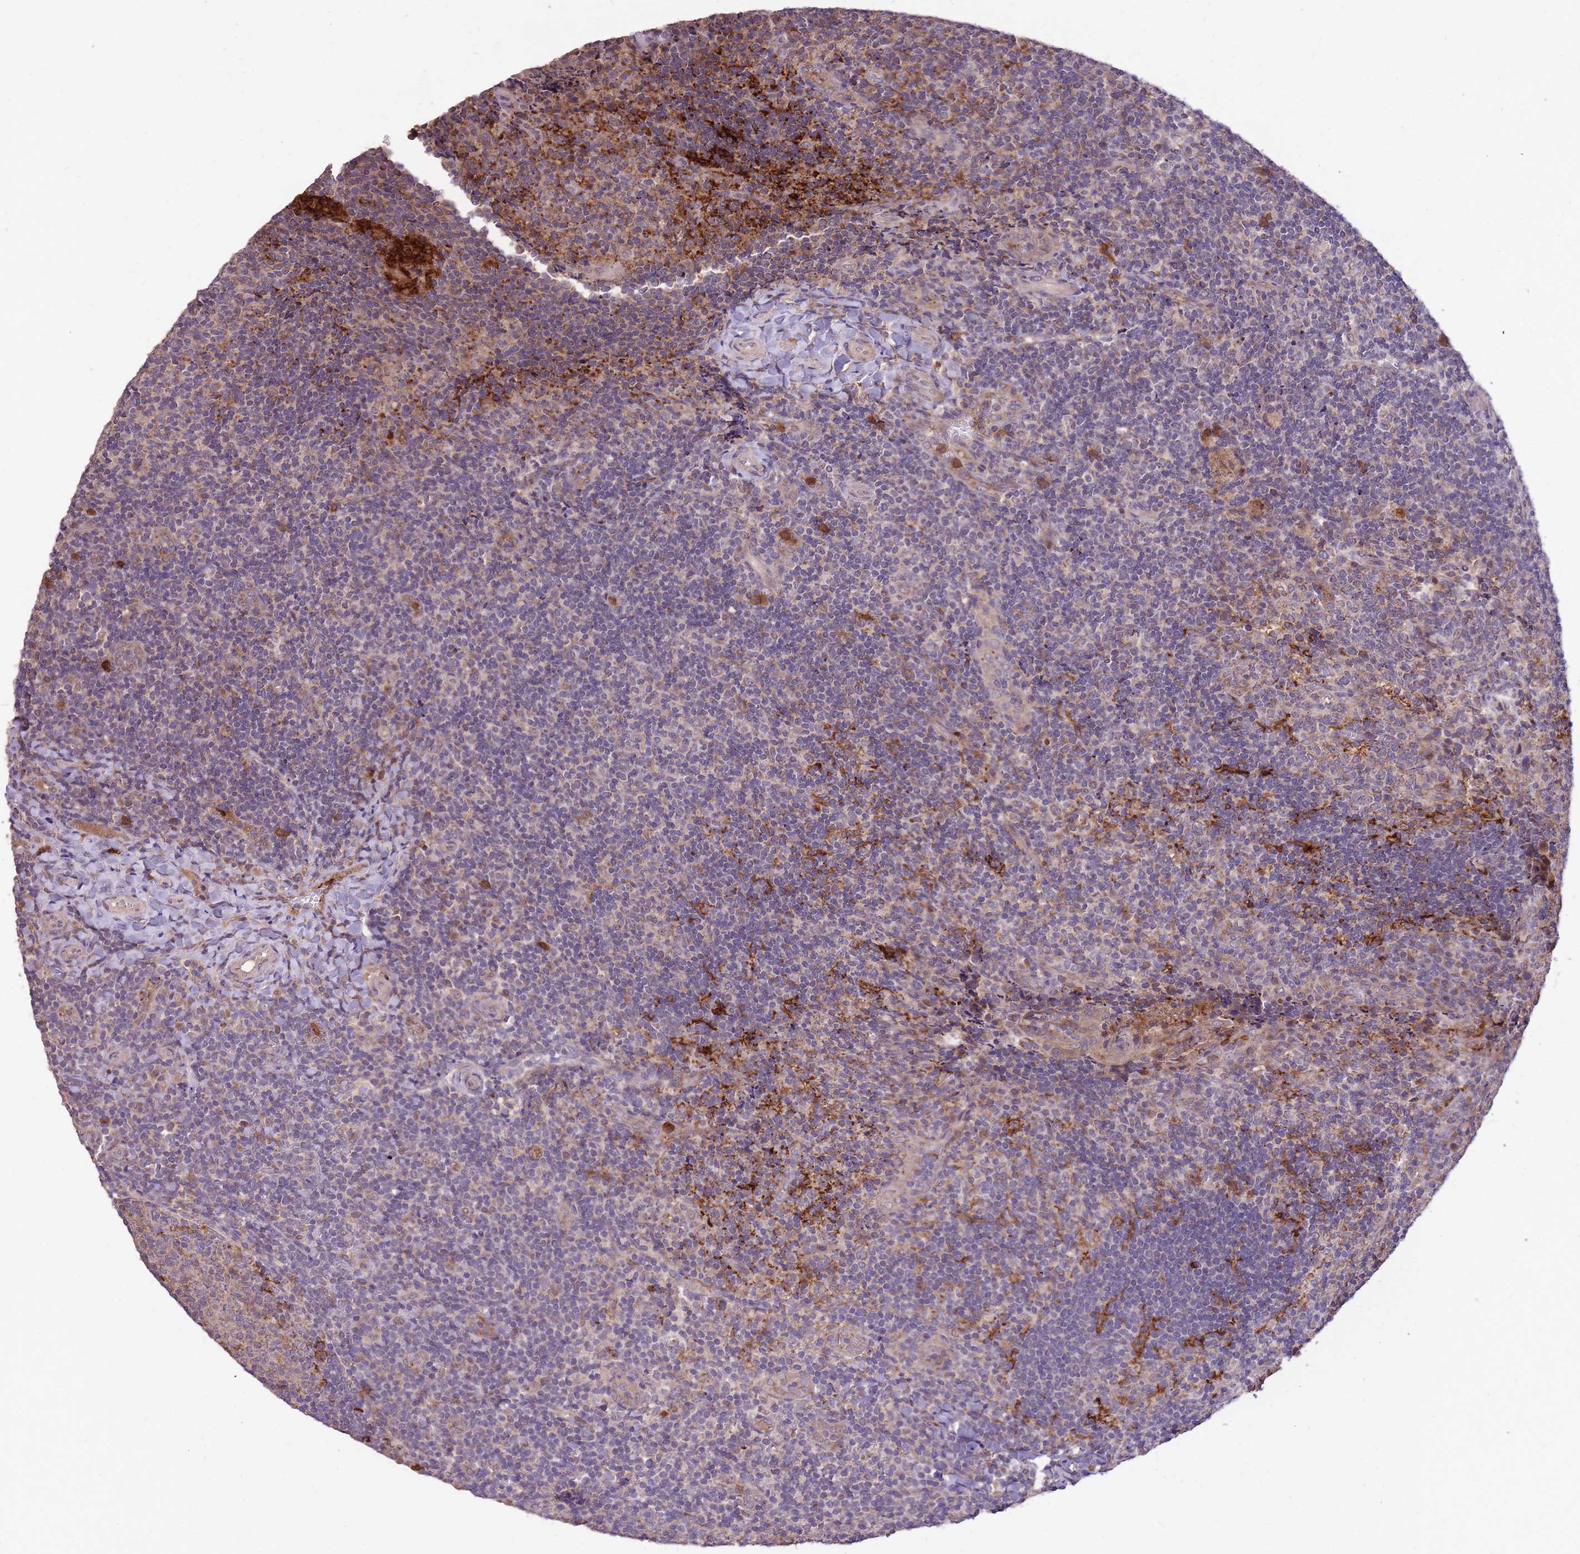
{"staining": {"intensity": "weak", "quantity": "<25%", "location": "cytoplasmic/membranous,nuclear"}, "tissue": "tonsil", "cell_type": "Germinal center cells", "image_type": "normal", "snomed": [{"axis": "morphology", "description": "Normal tissue, NOS"}, {"axis": "topography", "description": "Tonsil"}], "caption": "Histopathology image shows no significant protein staining in germinal center cells of normal tonsil. (Brightfield microscopy of DAB (3,3'-diaminobenzidine) immunohistochemistry at high magnification).", "gene": "IGF2BP2", "patient": {"sex": "male", "age": 17}}